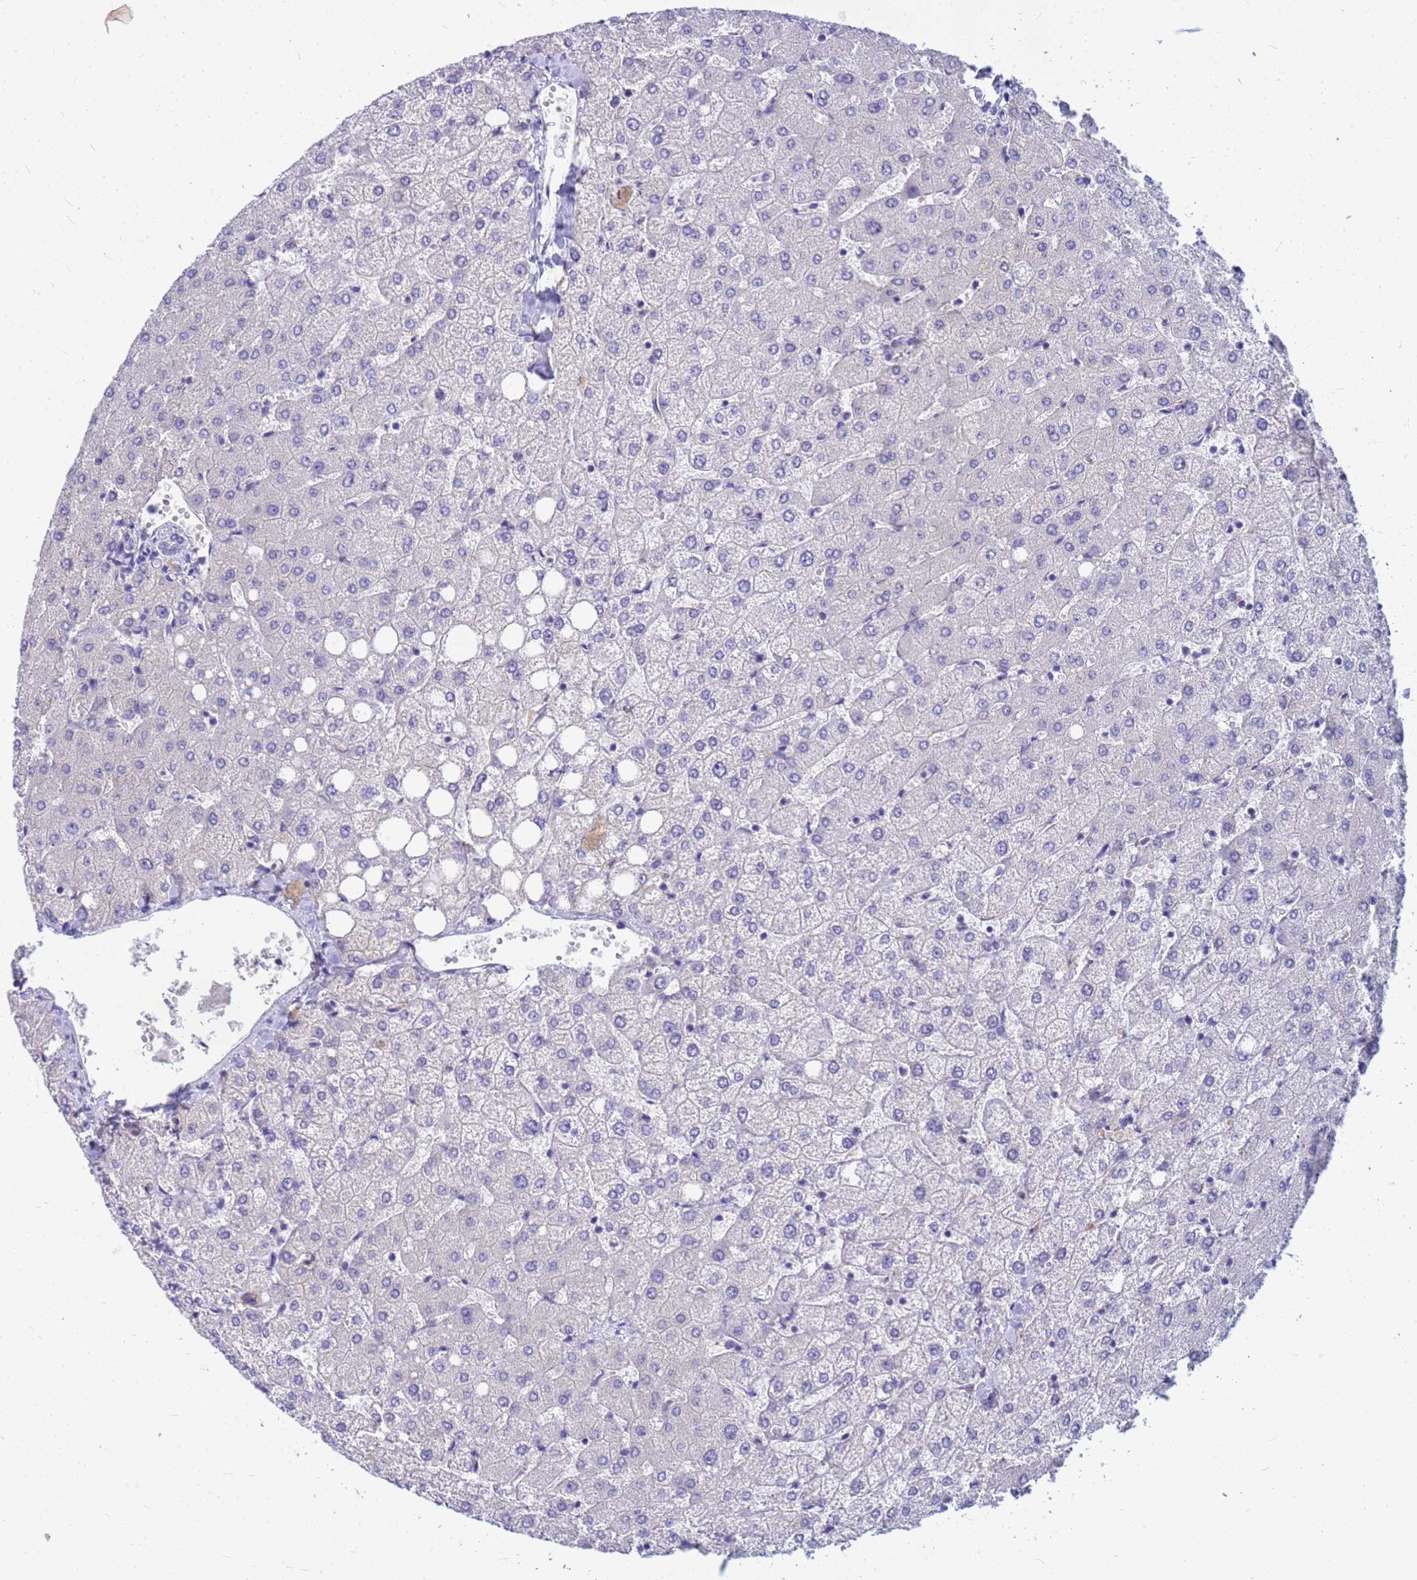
{"staining": {"intensity": "negative", "quantity": "none", "location": "none"}, "tissue": "liver", "cell_type": "Cholangiocytes", "image_type": "normal", "snomed": [{"axis": "morphology", "description": "Normal tissue, NOS"}, {"axis": "topography", "description": "Liver"}], "caption": "DAB (3,3'-diaminobenzidine) immunohistochemical staining of normal liver exhibits no significant expression in cholangiocytes. (Stains: DAB immunohistochemistry with hematoxylin counter stain, Microscopy: brightfield microscopy at high magnification).", "gene": "DPRX", "patient": {"sex": "female", "age": 54}}